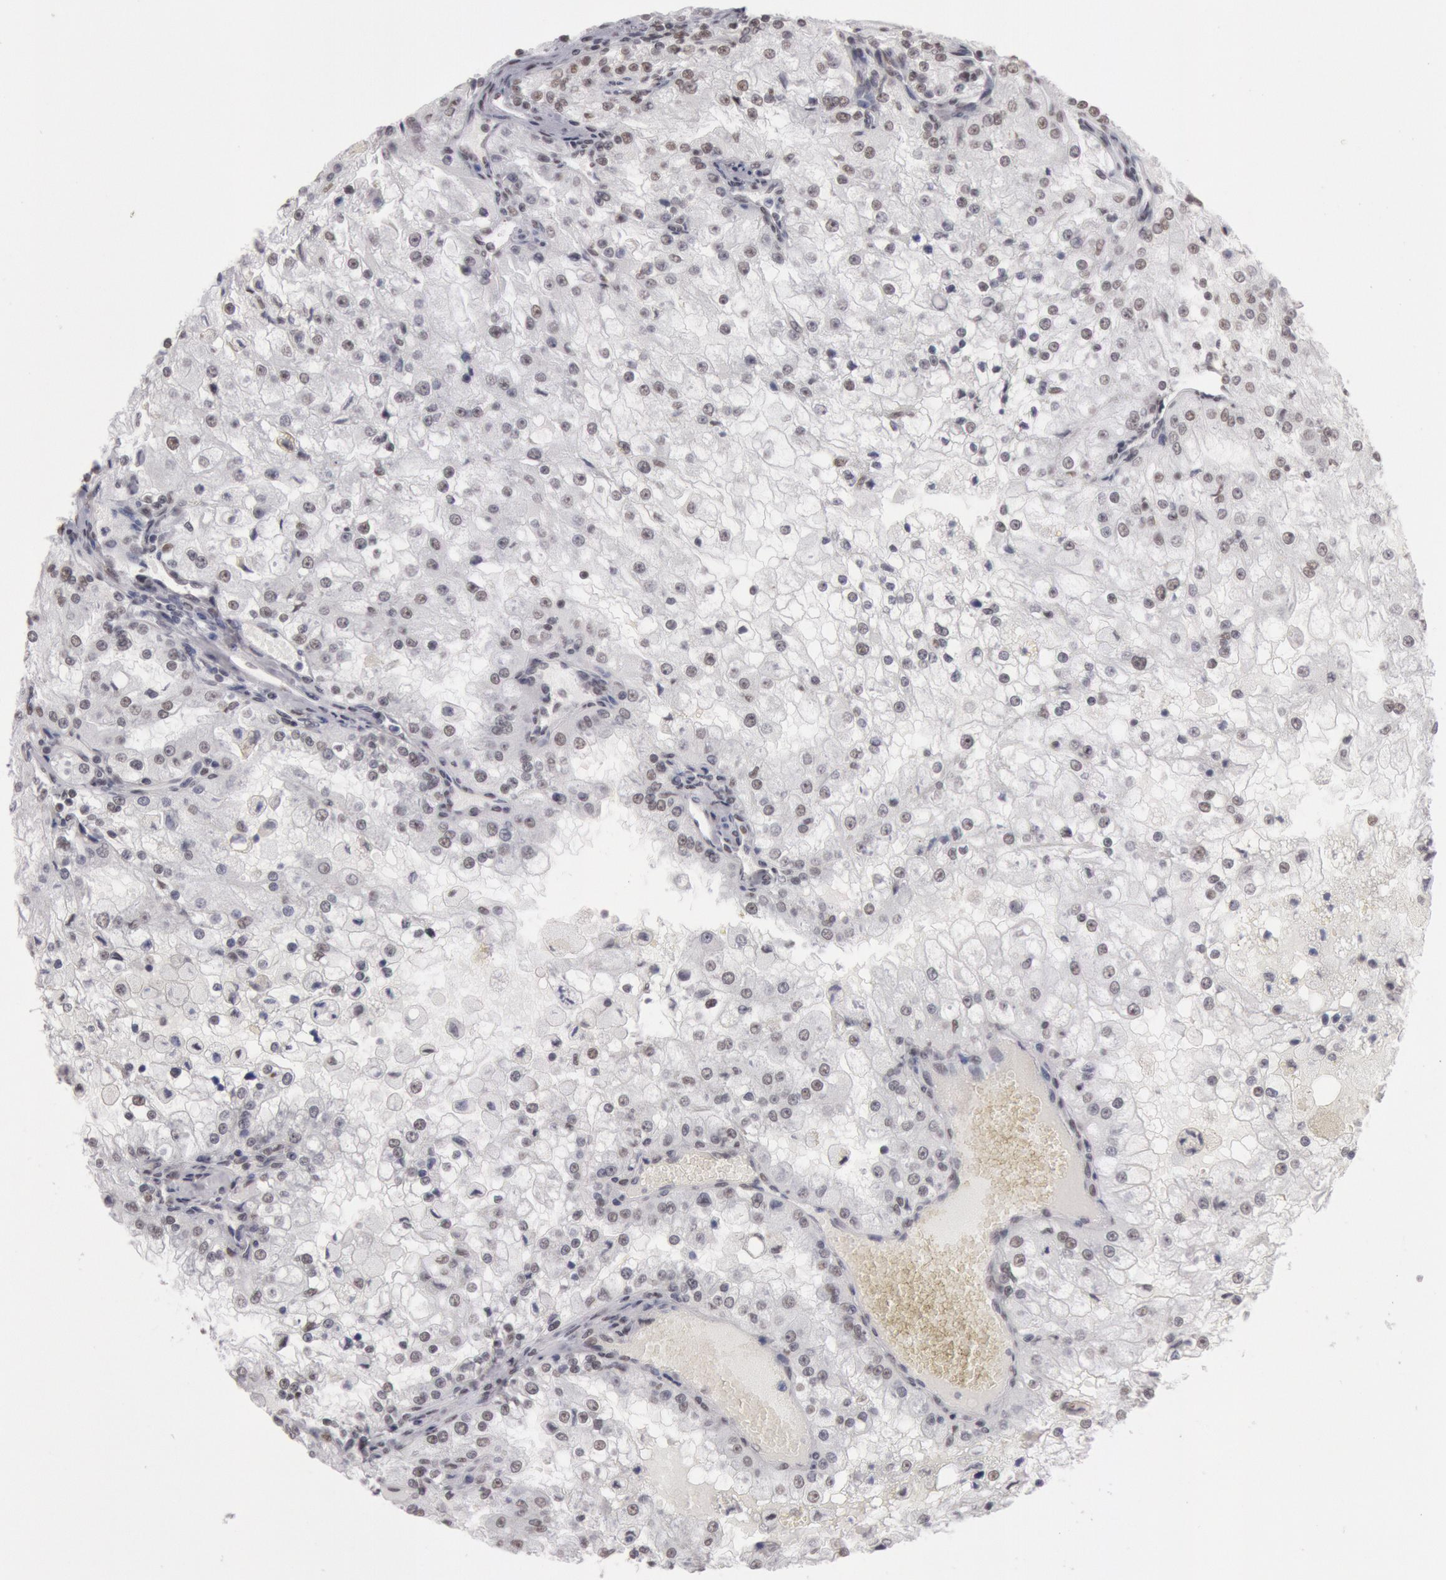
{"staining": {"intensity": "weak", "quantity": "<25%", "location": "nuclear"}, "tissue": "renal cancer", "cell_type": "Tumor cells", "image_type": "cancer", "snomed": [{"axis": "morphology", "description": "Adenocarcinoma, NOS"}, {"axis": "topography", "description": "Kidney"}], "caption": "Immunohistochemistry image of human renal cancer (adenocarcinoma) stained for a protein (brown), which shows no positivity in tumor cells.", "gene": "ESS2", "patient": {"sex": "female", "age": 74}}